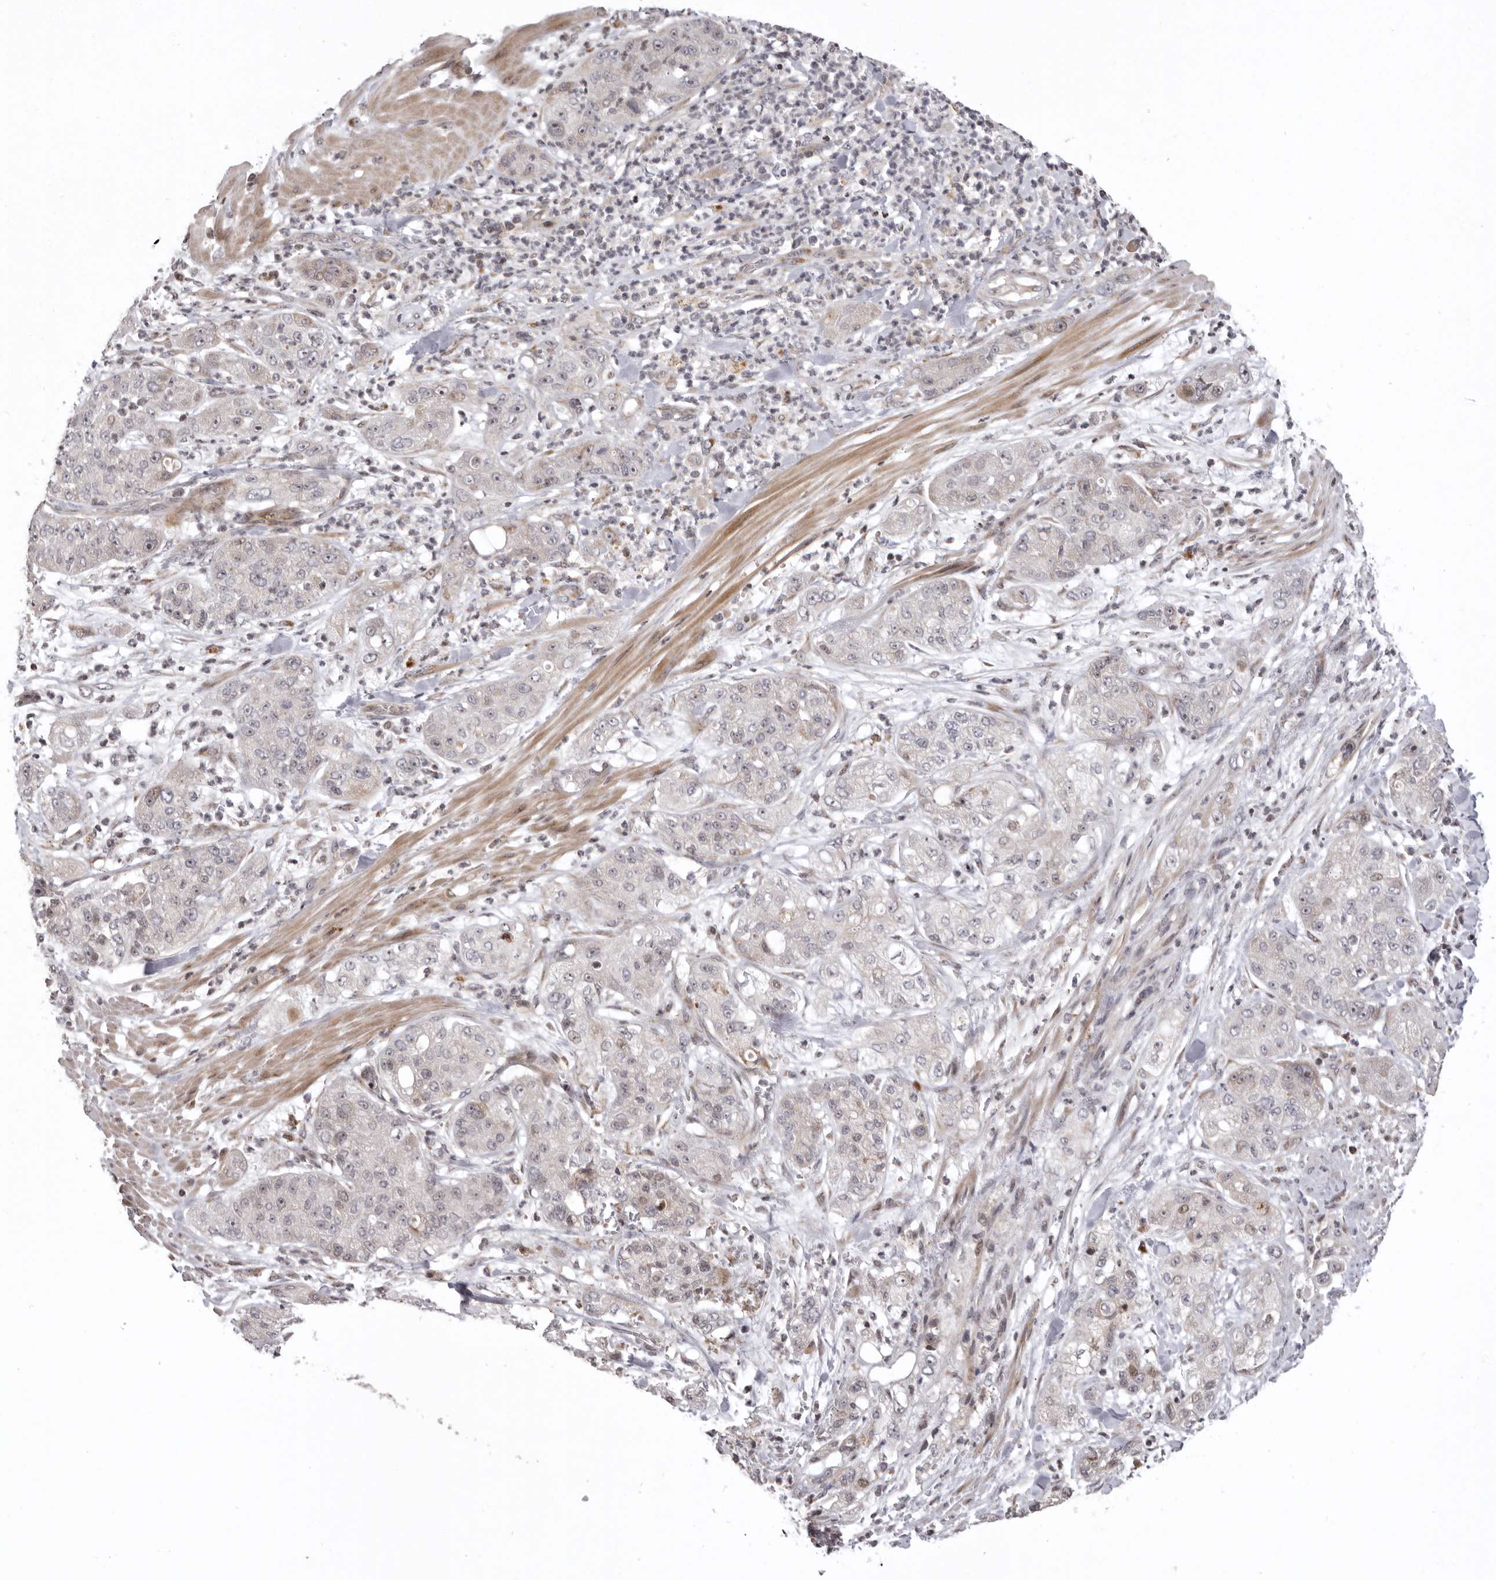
{"staining": {"intensity": "weak", "quantity": "25%-75%", "location": "nuclear"}, "tissue": "pancreatic cancer", "cell_type": "Tumor cells", "image_type": "cancer", "snomed": [{"axis": "morphology", "description": "Adenocarcinoma, NOS"}, {"axis": "topography", "description": "Pancreas"}], "caption": "The image shows staining of pancreatic cancer, revealing weak nuclear protein staining (brown color) within tumor cells. (Stains: DAB in brown, nuclei in blue, Microscopy: brightfield microscopy at high magnification).", "gene": "AZIN1", "patient": {"sex": "female", "age": 78}}